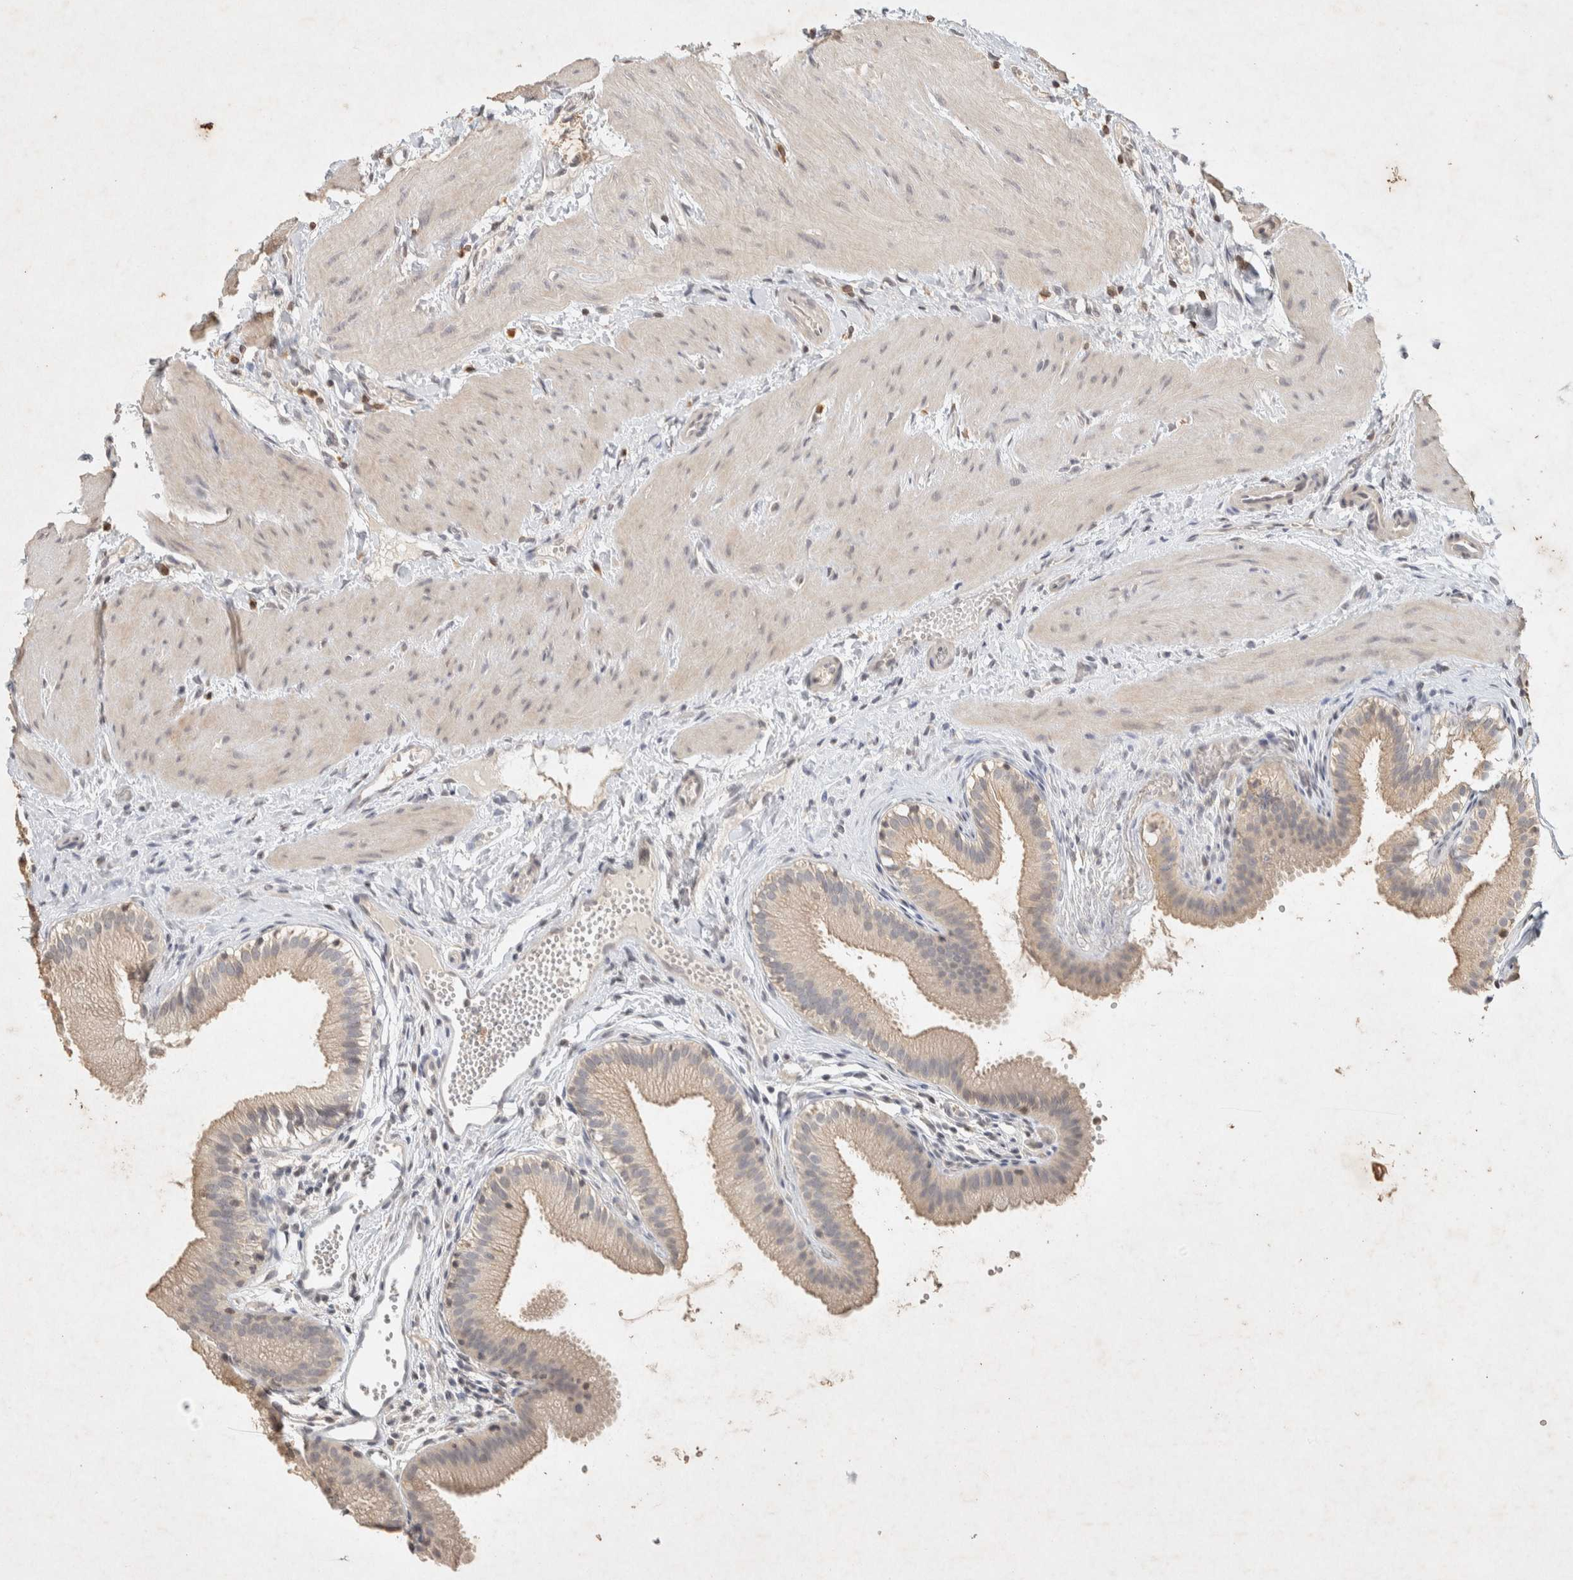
{"staining": {"intensity": "weak", "quantity": "25%-75%", "location": "cytoplasmic/membranous"}, "tissue": "gallbladder", "cell_type": "Glandular cells", "image_type": "normal", "snomed": [{"axis": "morphology", "description": "Normal tissue, NOS"}, {"axis": "topography", "description": "Gallbladder"}], "caption": "Protein expression by immunohistochemistry (IHC) reveals weak cytoplasmic/membranous positivity in approximately 25%-75% of glandular cells in unremarkable gallbladder.", "gene": "RAC2", "patient": {"sex": "female", "age": 26}}